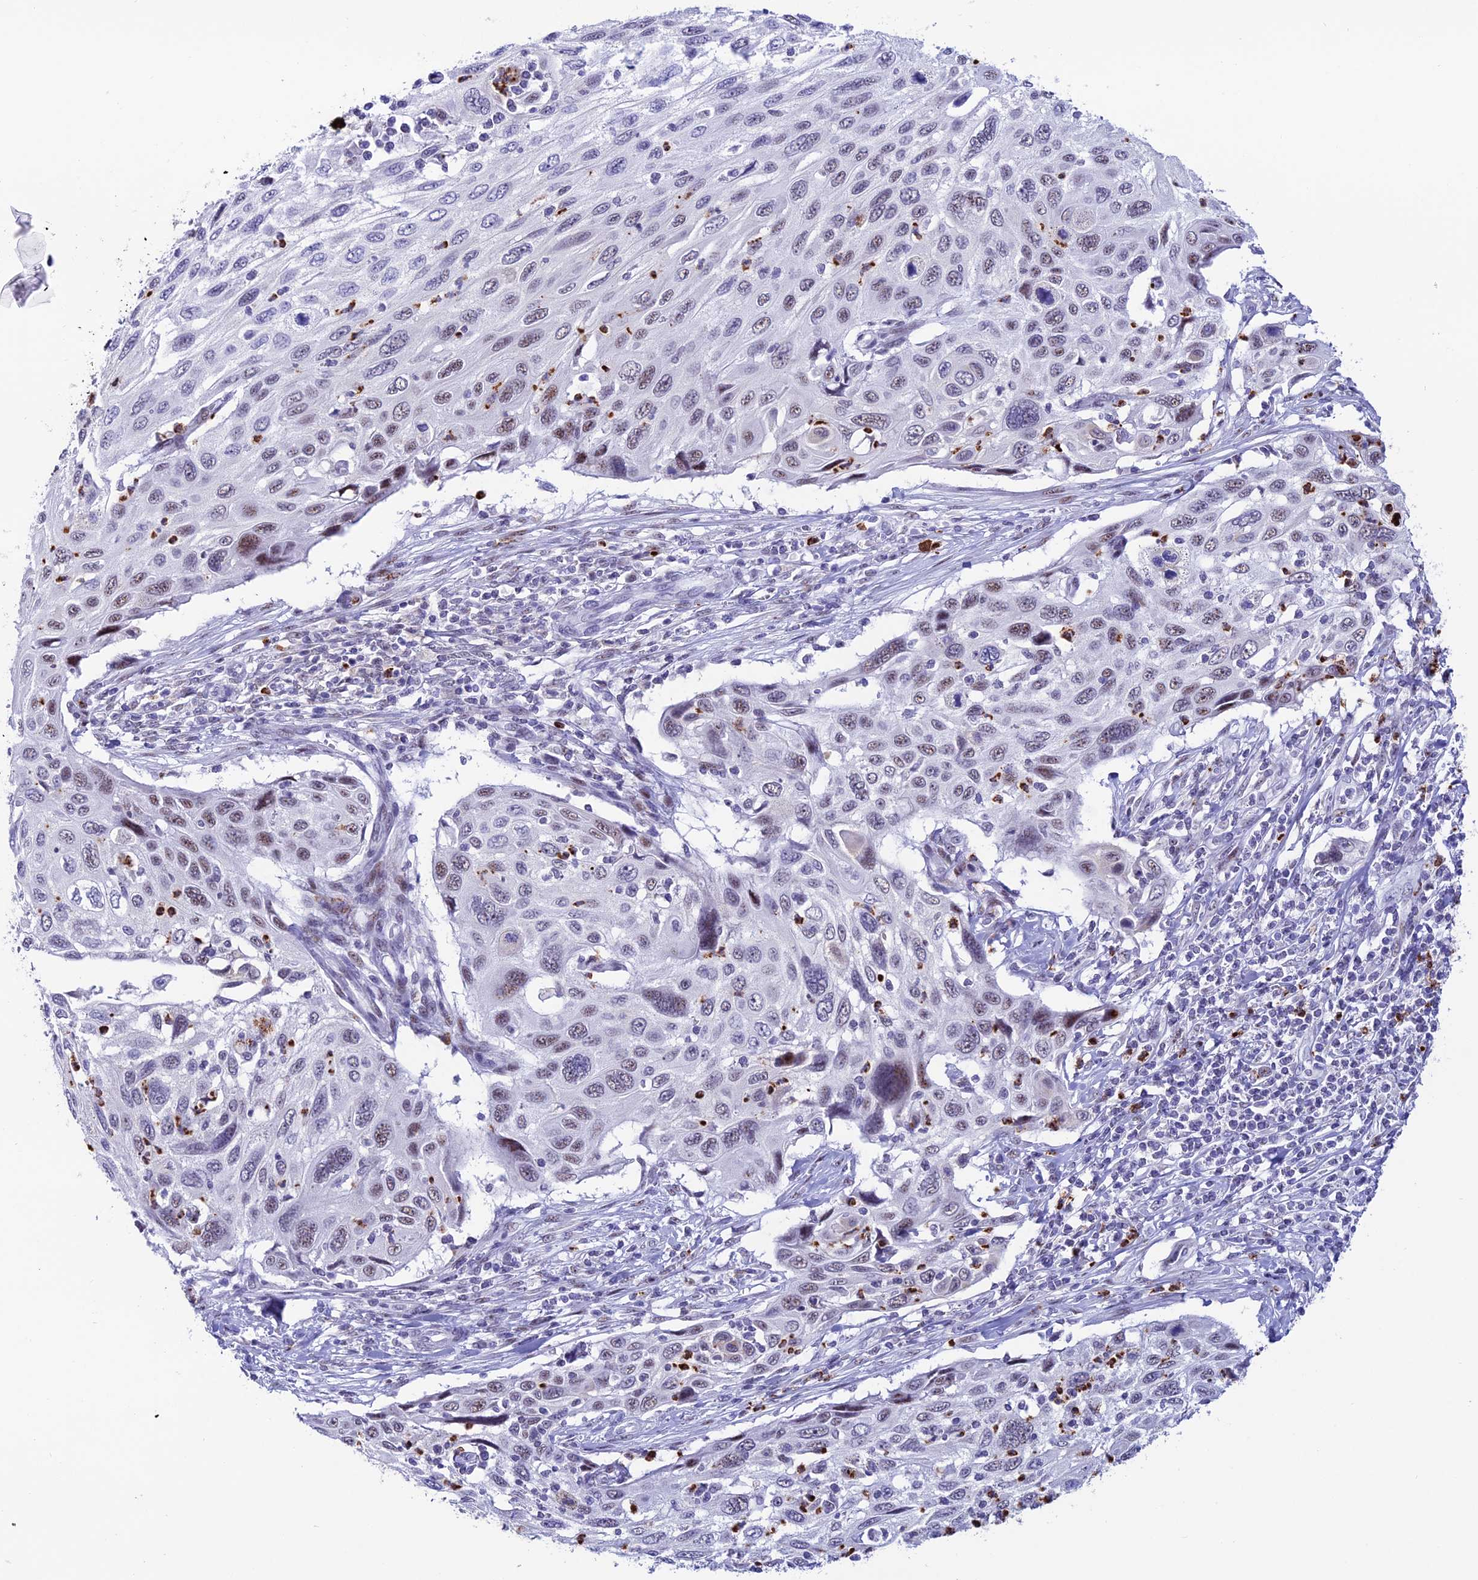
{"staining": {"intensity": "weak", "quantity": "25%-75%", "location": "nuclear"}, "tissue": "cervical cancer", "cell_type": "Tumor cells", "image_type": "cancer", "snomed": [{"axis": "morphology", "description": "Squamous cell carcinoma, NOS"}, {"axis": "topography", "description": "Cervix"}], "caption": "Weak nuclear positivity is identified in about 25%-75% of tumor cells in cervical cancer (squamous cell carcinoma). (IHC, brightfield microscopy, high magnification).", "gene": "MFSD2B", "patient": {"sex": "female", "age": 70}}